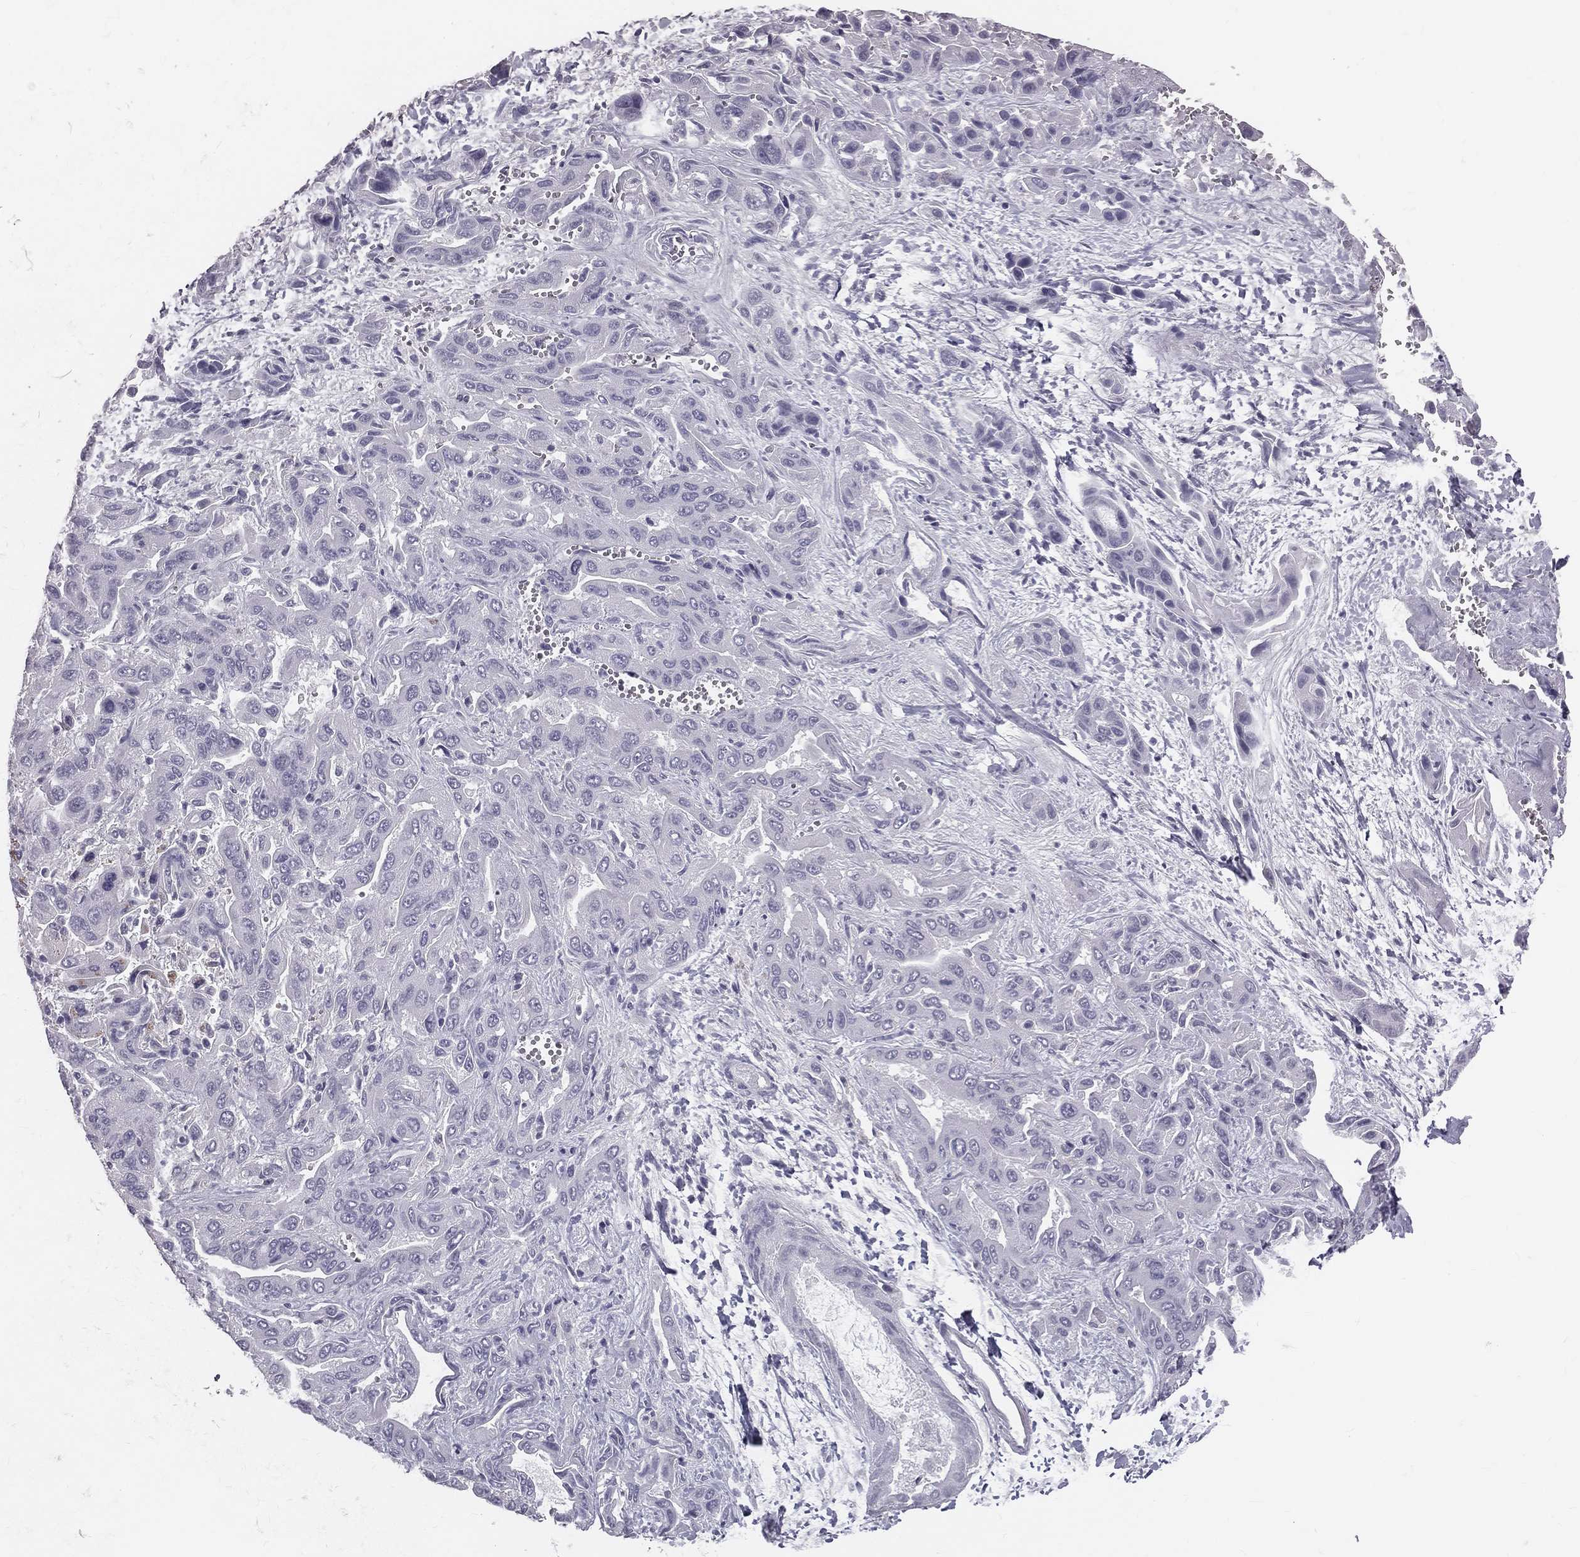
{"staining": {"intensity": "negative", "quantity": "none", "location": "none"}, "tissue": "liver cancer", "cell_type": "Tumor cells", "image_type": "cancer", "snomed": [{"axis": "morphology", "description": "Cholangiocarcinoma"}, {"axis": "topography", "description": "Liver"}], "caption": "The image displays no significant expression in tumor cells of liver cholangiocarcinoma.", "gene": "TFPI2", "patient": {"sex": "female", "age": 52}}